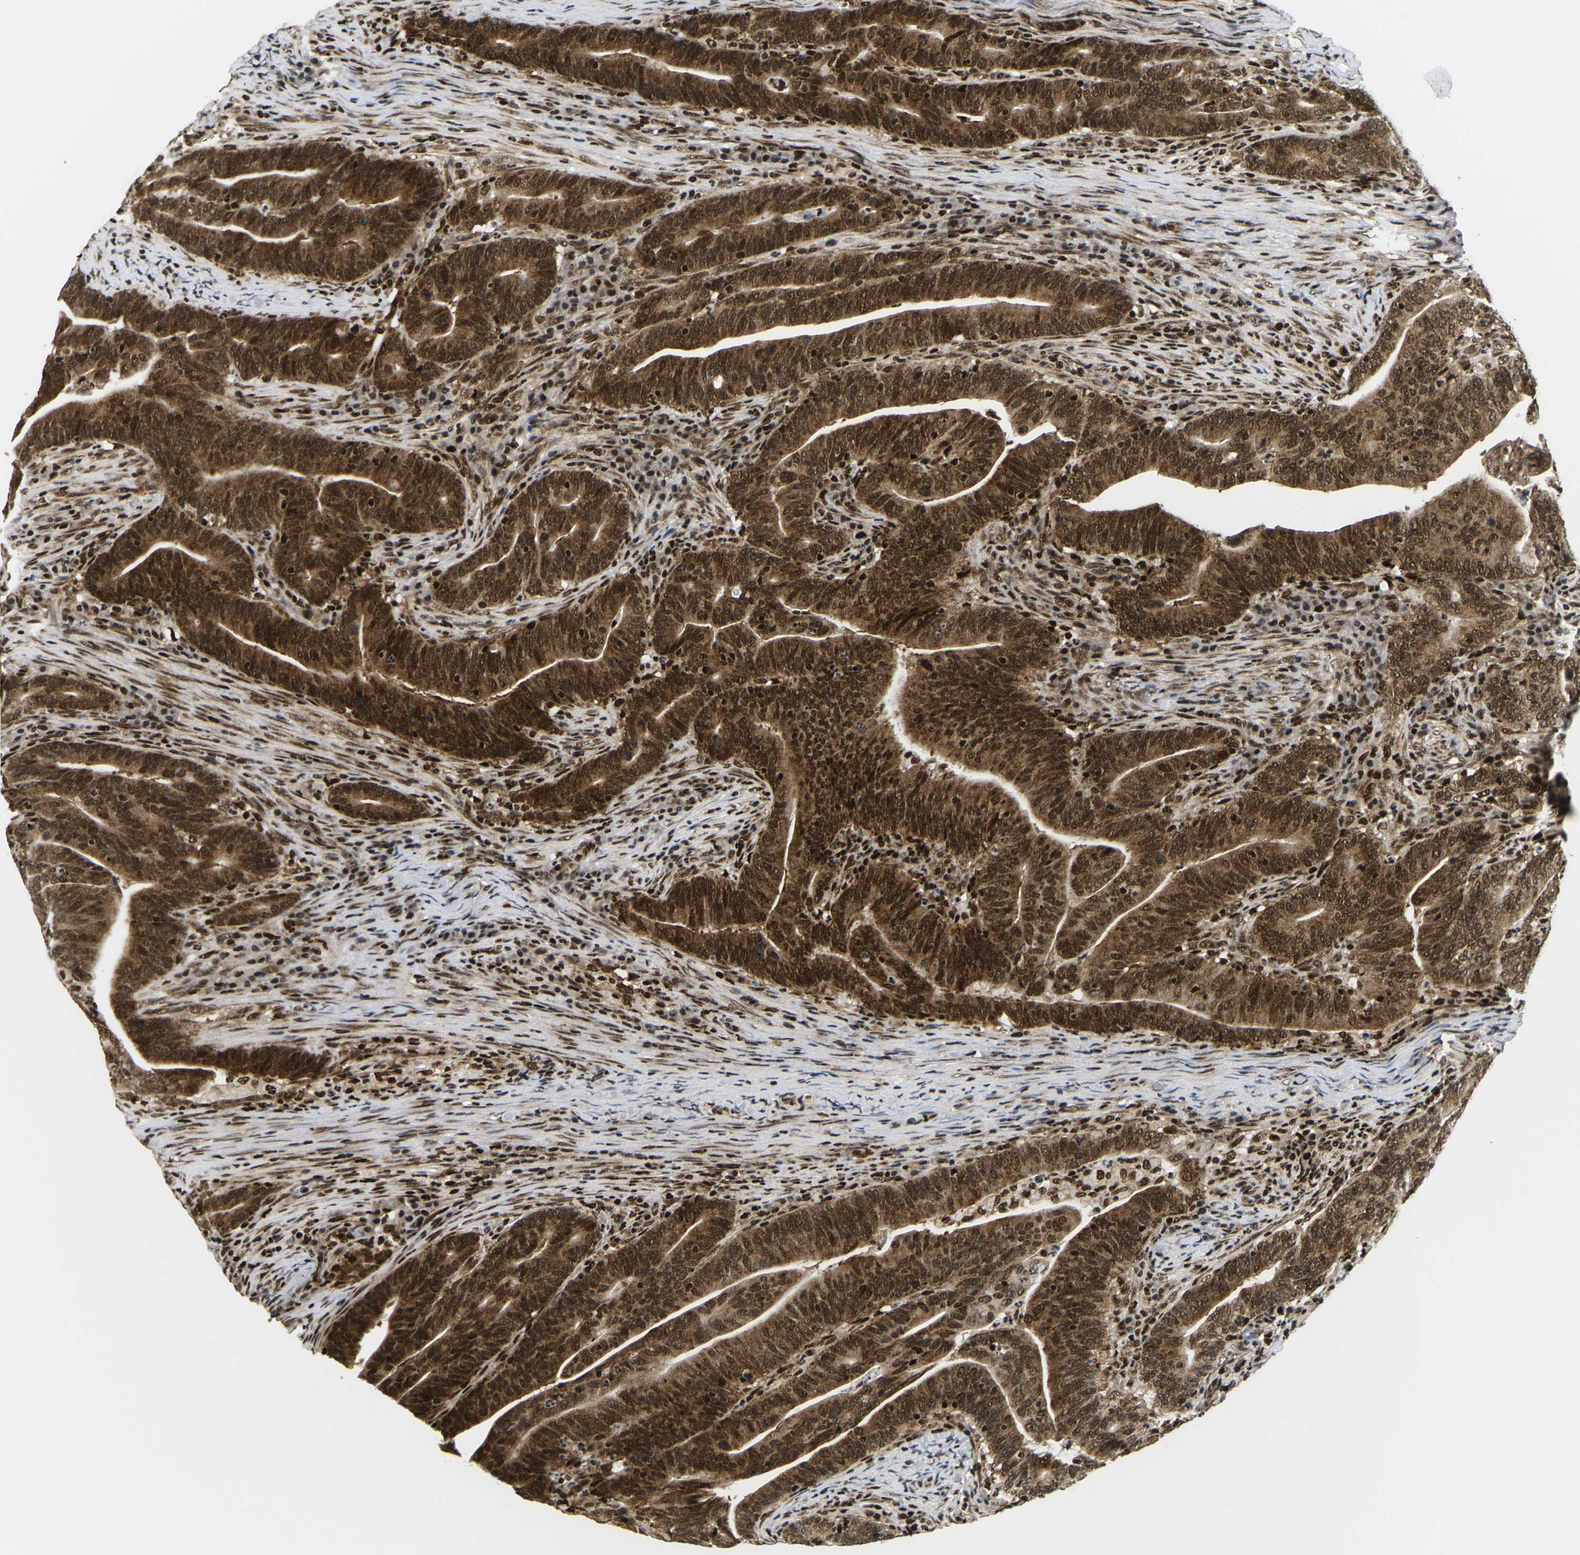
{"staining": {"intensity": "strong", "quantity": ">75%", "location": "cytoplasmic/membranous,nuclear"}, "tissue": "colorectal cancer", "cell_type": "Tumor cells", "image_type": "cancer", "snomed": [{"axis": "morphology", "description": "Normal tissue, NOS"}, {"axis": "morphology", "description": "Adenocarcinoma, NOS"}, {"axis": "topography", "description": "Colon"}], "caption": "The micrograph shows immunohistochemical staining of adenocarcinoma (colorectal). There is strong cytoplasmic/membranous and nuclear expression is seen in approximately >75% of tumor cells.", "gene": "CELF1", "patient": {"sex": "female", "age": 66}}